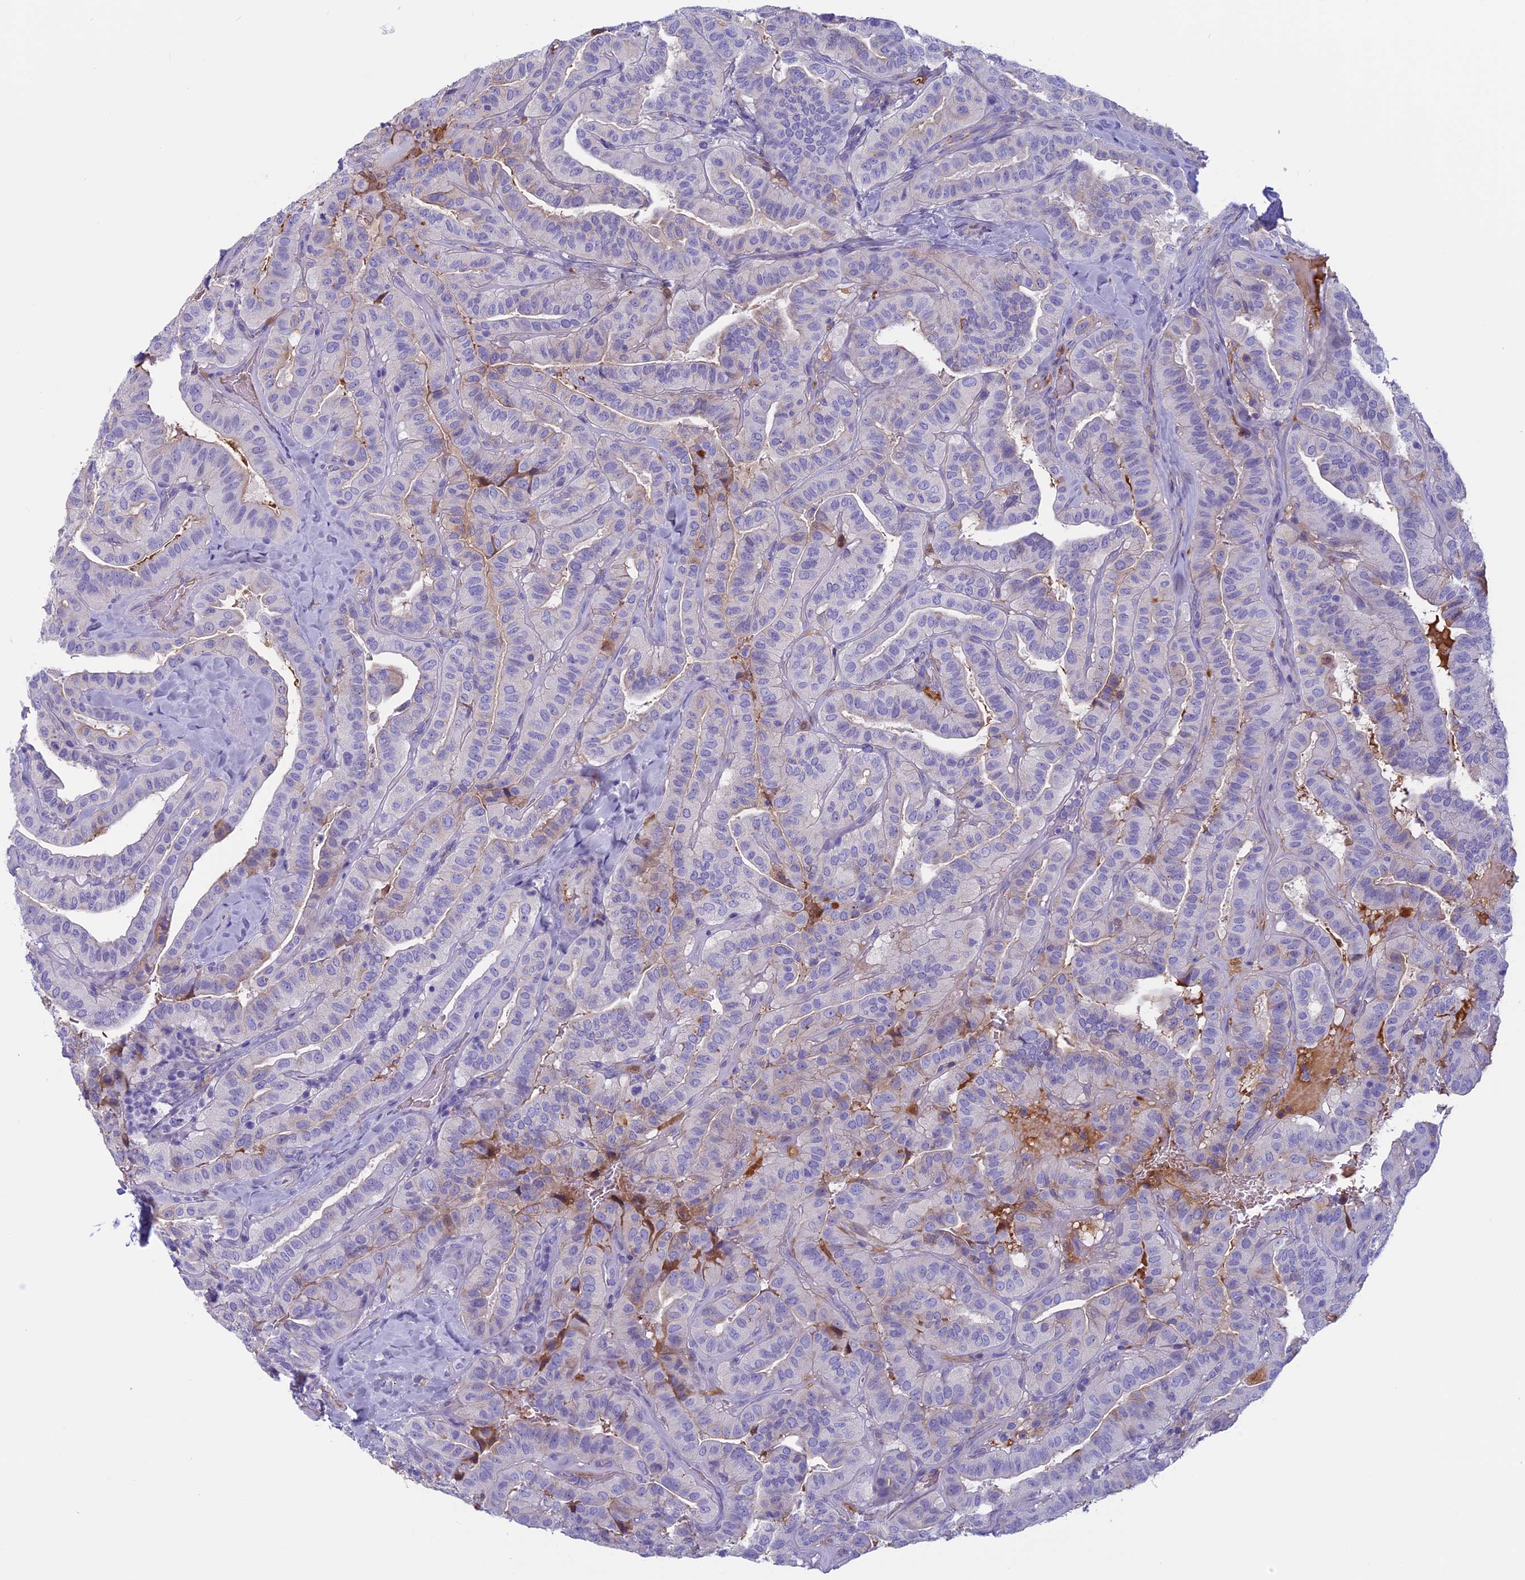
{"staining": {"intensity": "moderate", "quantity": "<25%", "location": "cytoplasmic/membranous"}, "tissue": "thyroid cancer", "cell_type": "Tumor cells", "image_type": "cancer", "snomed": [{"axis": "morphology", "description": "Papillary adenocarcinoma, NOS"}, {"axis": "topography", "description": "Thyroid gland"}], "caption": "Tumor cells show low levels of moderate cytoplasmic/membranous staining in approximately <25% of cells in human papillary adenocarcinoma (thyroid).", "gene": "ANGPTL2", "patient": {"sex": "male", "age": 77}}